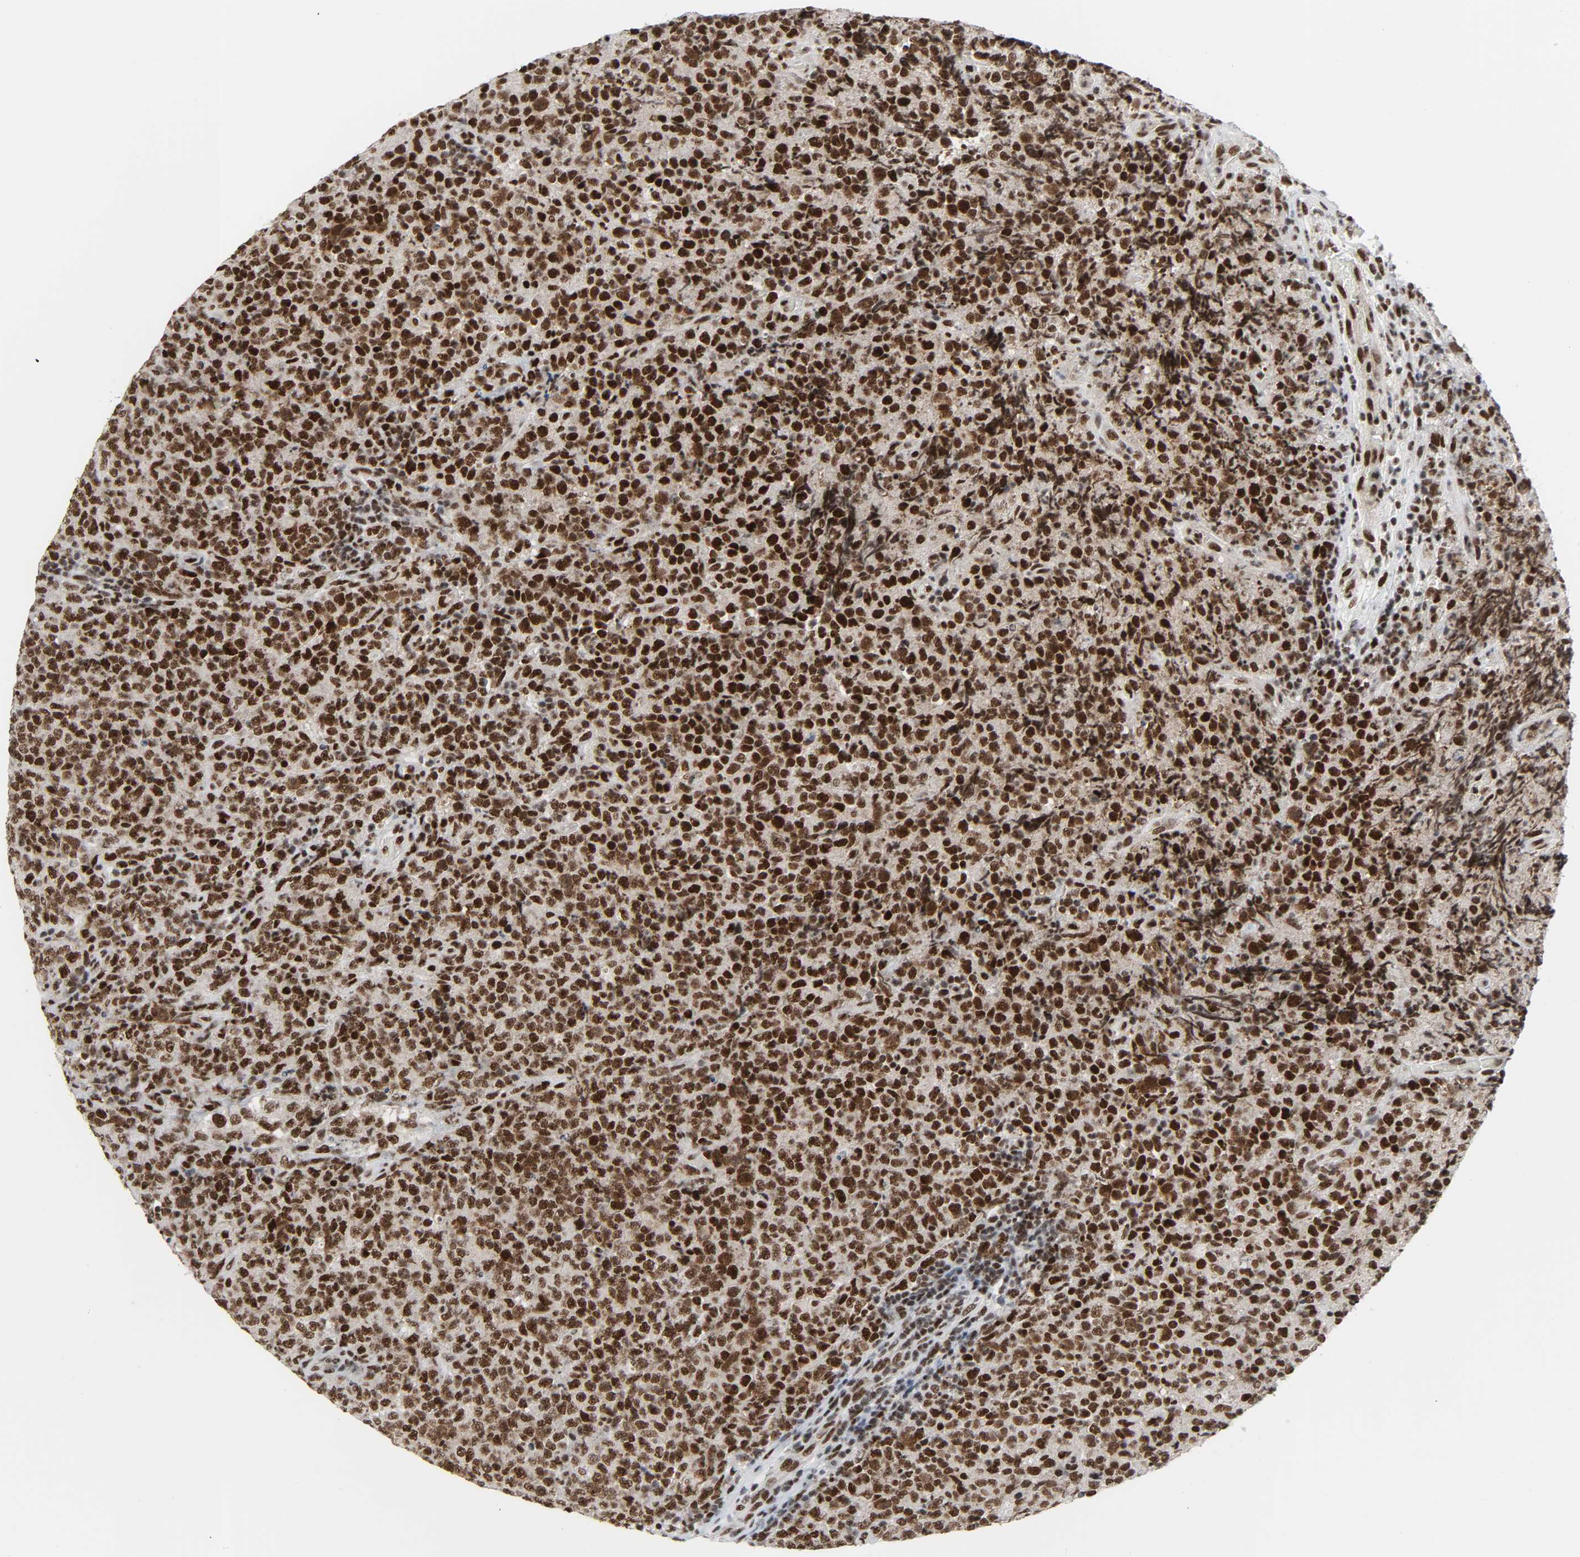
{"staining": {"intensity": "strong", "quantity": ">75%", "location": "nuclear"}, "tissue": "lymphoma", "cell_type": "Tumor cells", "image_type": "cancer", "snomed": [{"axis": "morphology", "description": "Malignant lymphoma, non-Hodgkin's type, High grade"}, {"axis": "topography", "description": "Tonsil"}], "caption": "Human lymphoma stained with a brown dye shows strong nuclear positive expression in about >75% of tumor cells.", "gene": "CDK7", "patient": {"sex": "female", "age": 36}}